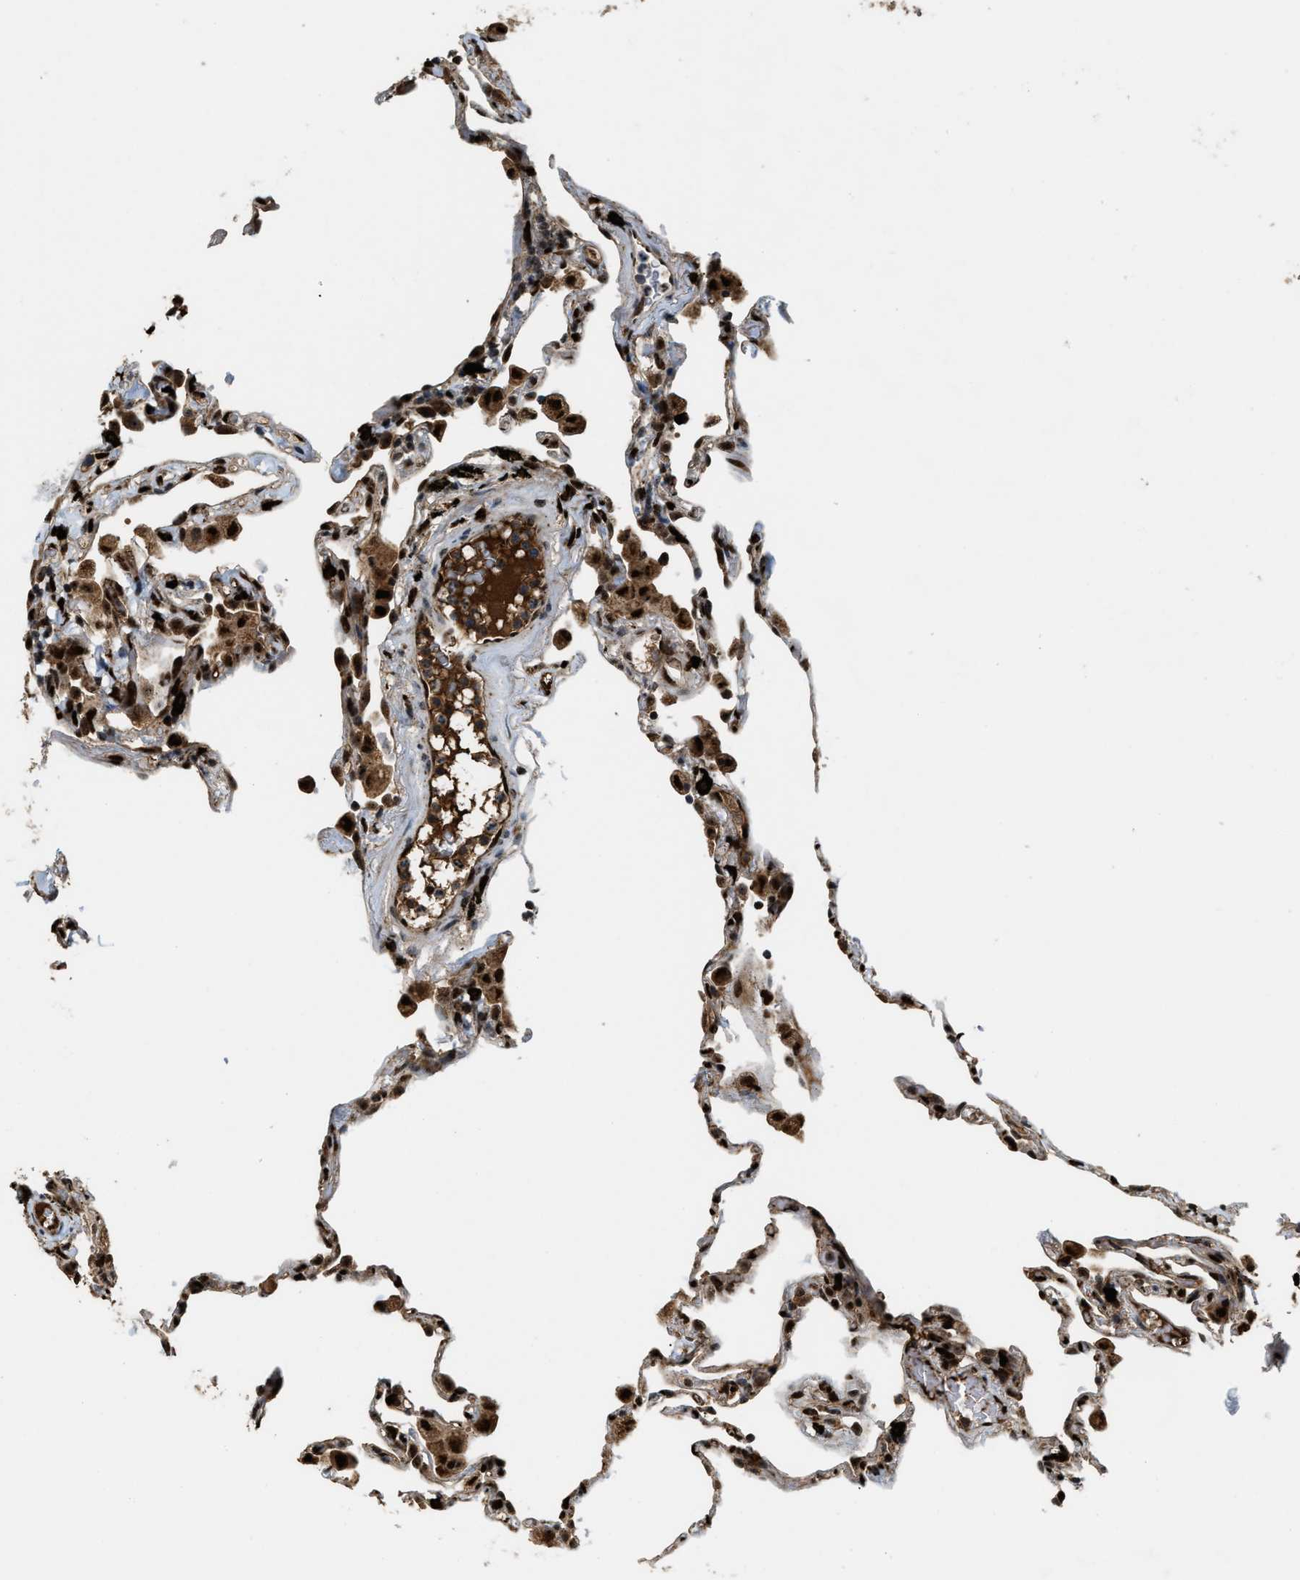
{"staining": {"intensity": "strong", "quantity": ">75%", "location": "nuclear"}, "tissue": "lung", "cell_type": "Alveolar cells", "image_type": "normal", "snomed": [{"axis": "morphology", "description": "Normal tissue, NOS"}, {"axis": "topography", "description": "Lung"}], "caption": "This image demonstrates unremarkable lung stained with IHC to label a protein in brown. The nuclear of alveolar cells show strong positivity for the protein. Nuclei are counter-stained blue.", "gene": "ZNF687", "patient": {"sex": "male", "age": 59}}